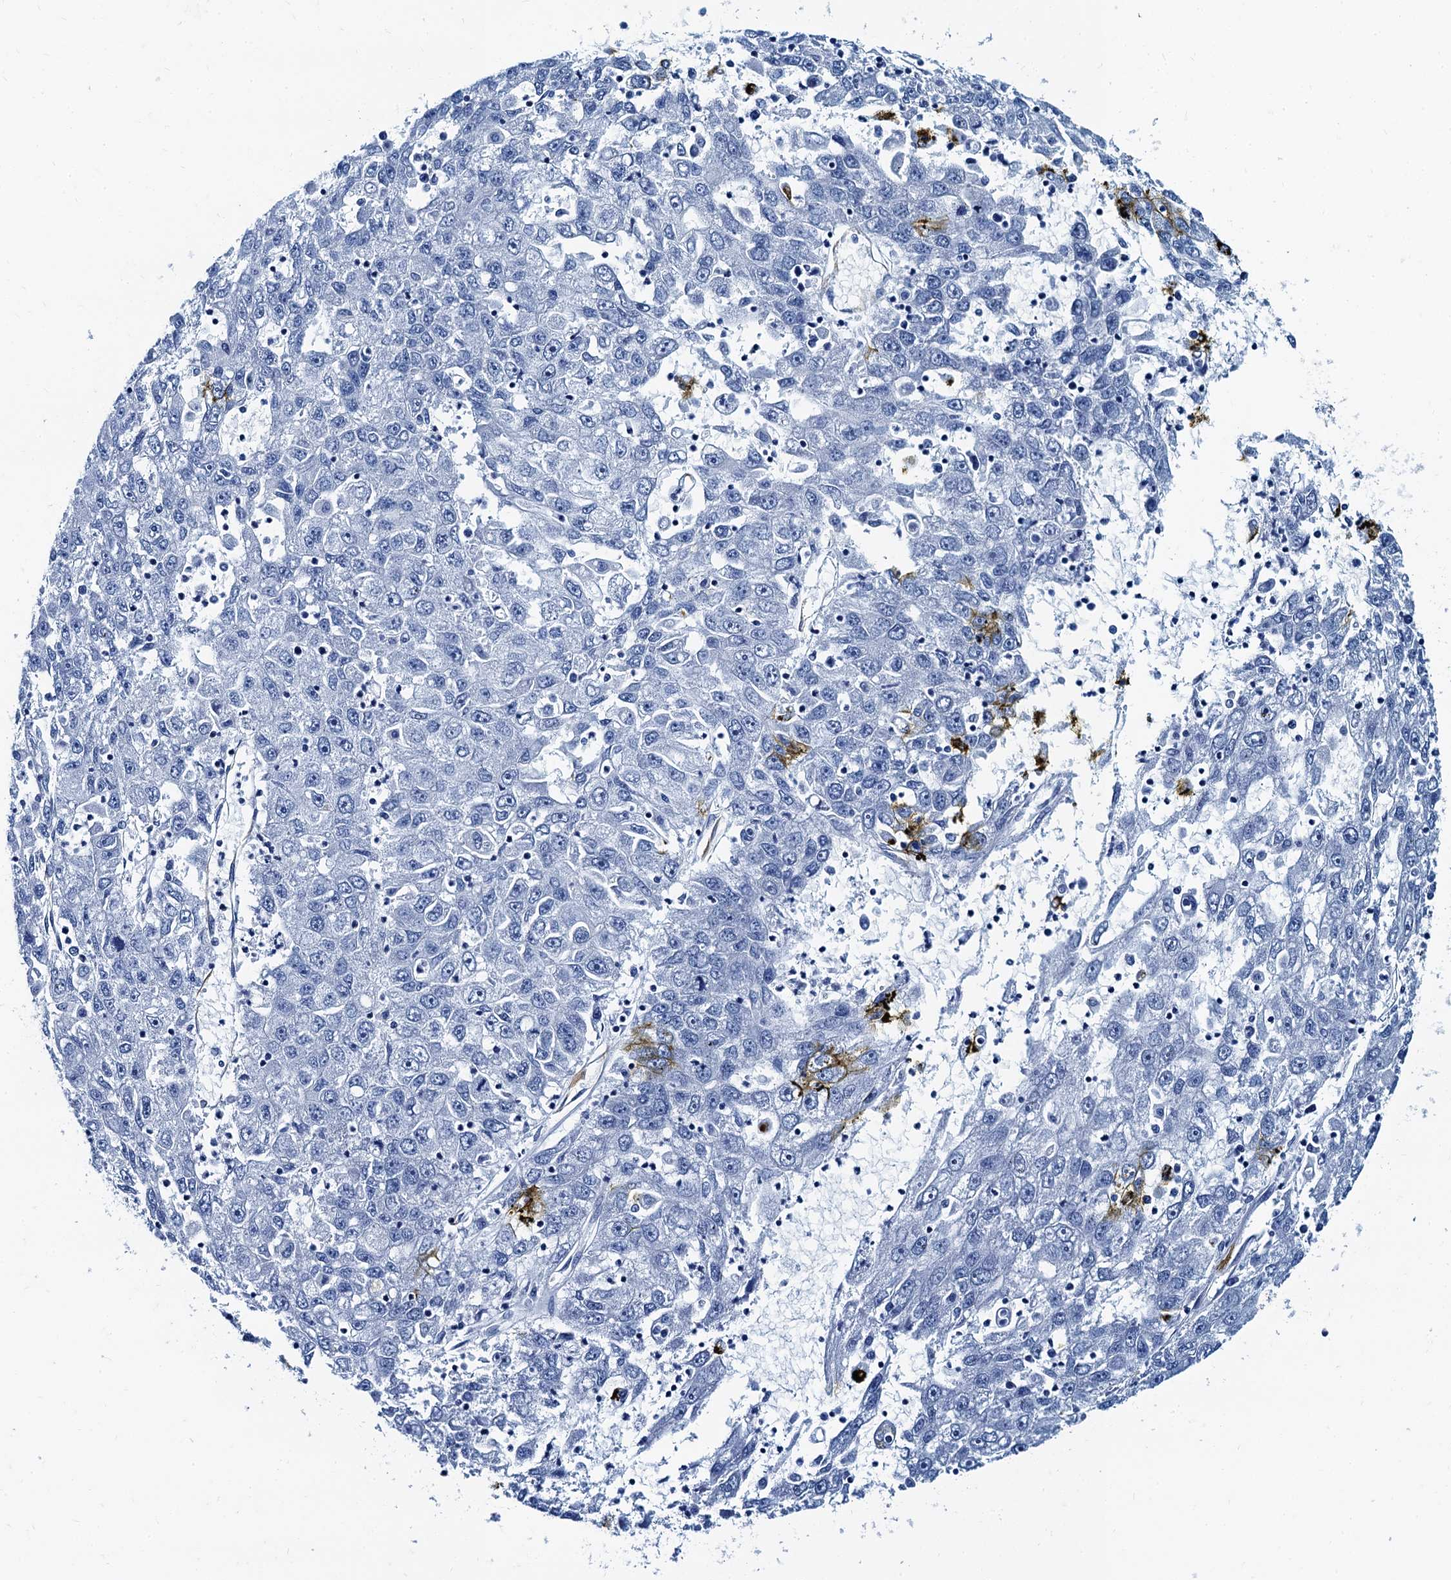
{"staining": {"intensity": "negative", "quantity": "none", "location": "none"}, "tissue": "liver cancer", "cell_type": "Tumor cells", "image_type": "cancer", "snomed": [{"axis": "morphology", "description": "Carcinoma, Hepatocellular, NOS"}, {"axis": "topography", "description": "Liver"}], "caption": "A high-resolution histopathology image shows immunohistochemistry staining of liver hepatocellular carcinoma, which reveals no significant expression in tumor cells.", "gene": "CAVIN2", "patient": {"sex": "male", "age": 49}}